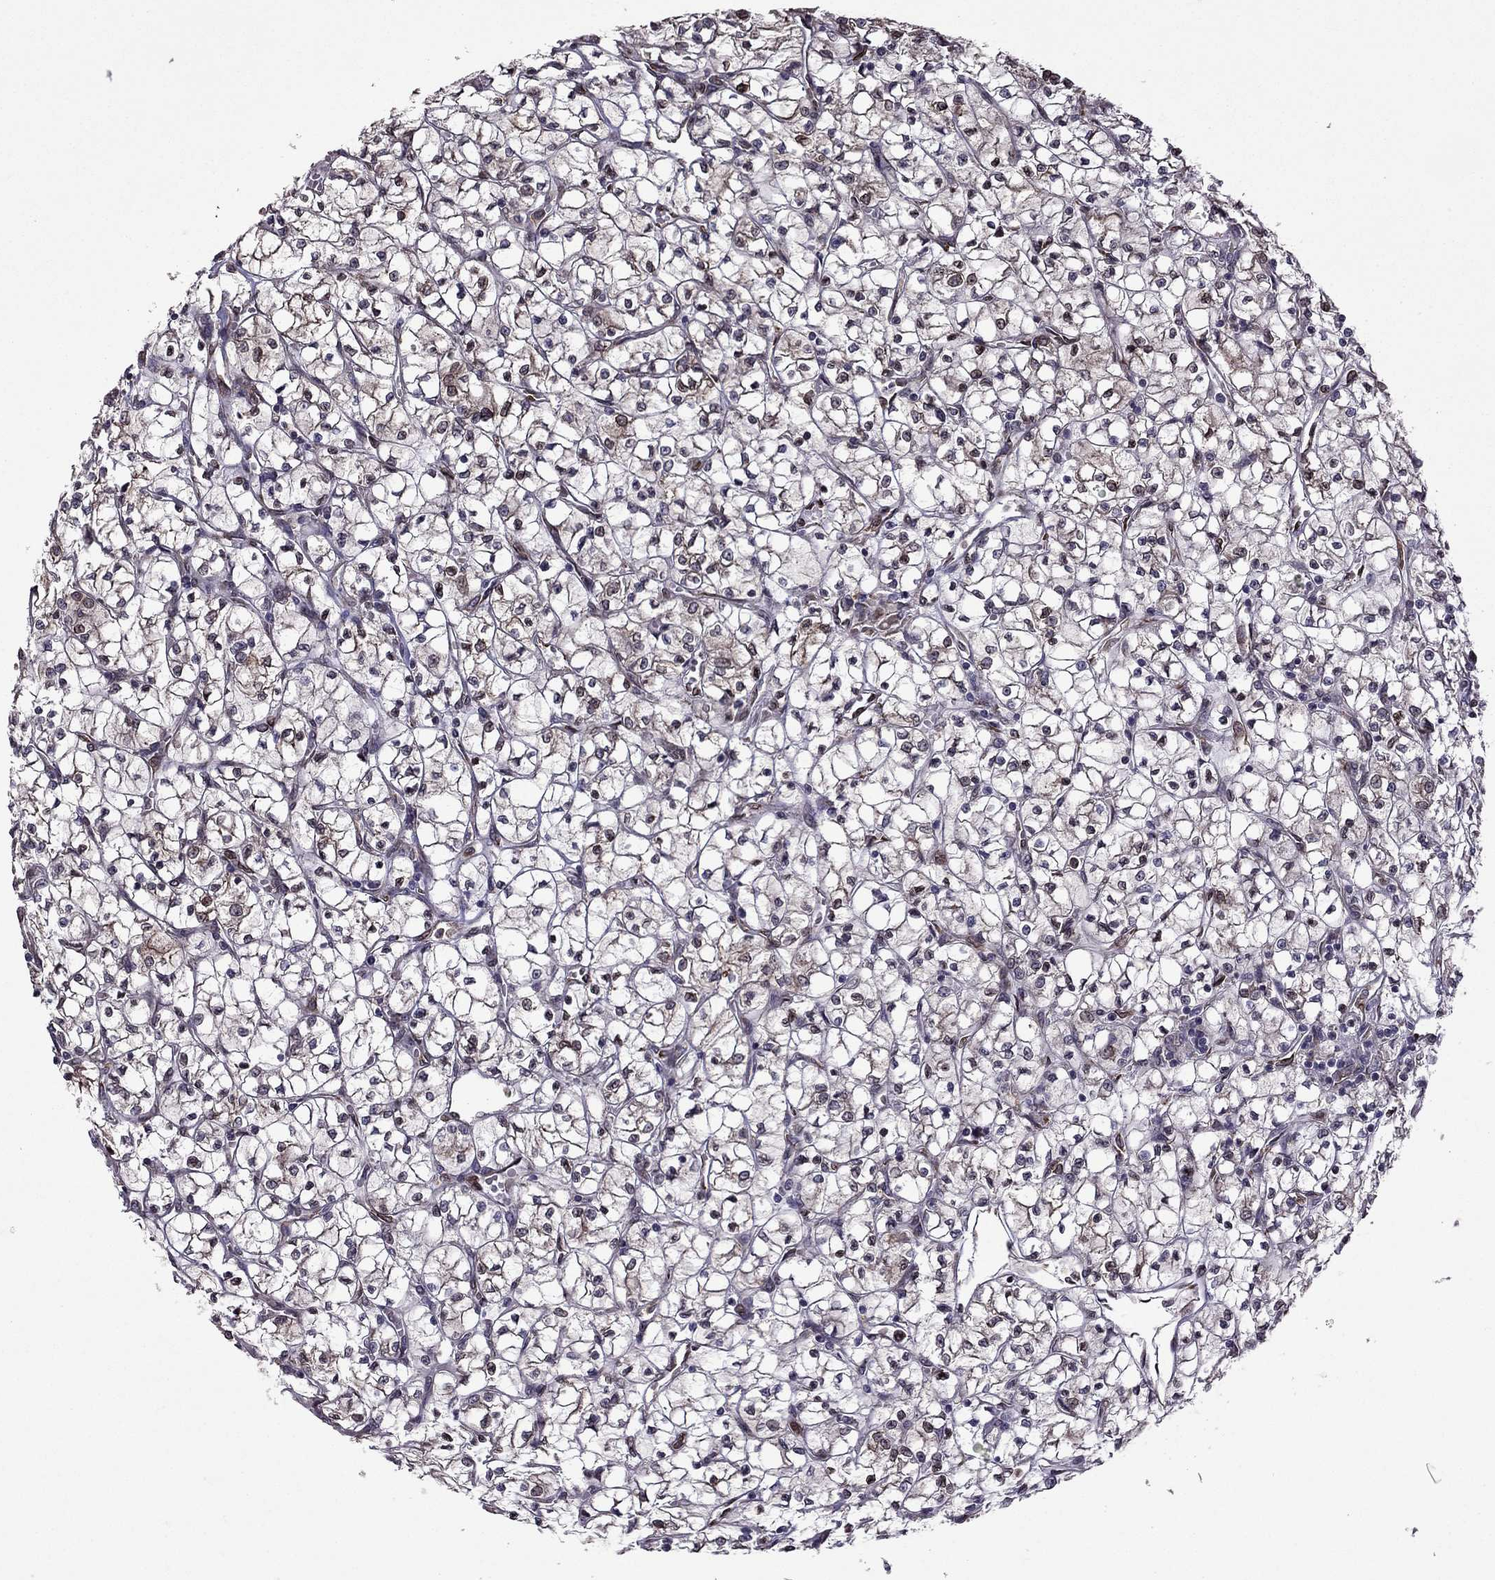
{"staining": {"intensity": "weak", "quantity": "<25%", "location": "cytoplasmic/membranous"}, "tissue": "renal cancer", "cell_type": "Tumor cells", "image_type": "cancer", "snomed": [{"axis": "morphology", "description": "Adenocarcinoma, NOS"}, {"axis": "topography", "description": "Kidney"}], "caption": "Tumor cells show no significant staining in adenocarcinoma (renal).", "gene": "IKBIP", "patient": {"sex": "female", "age": 64}}